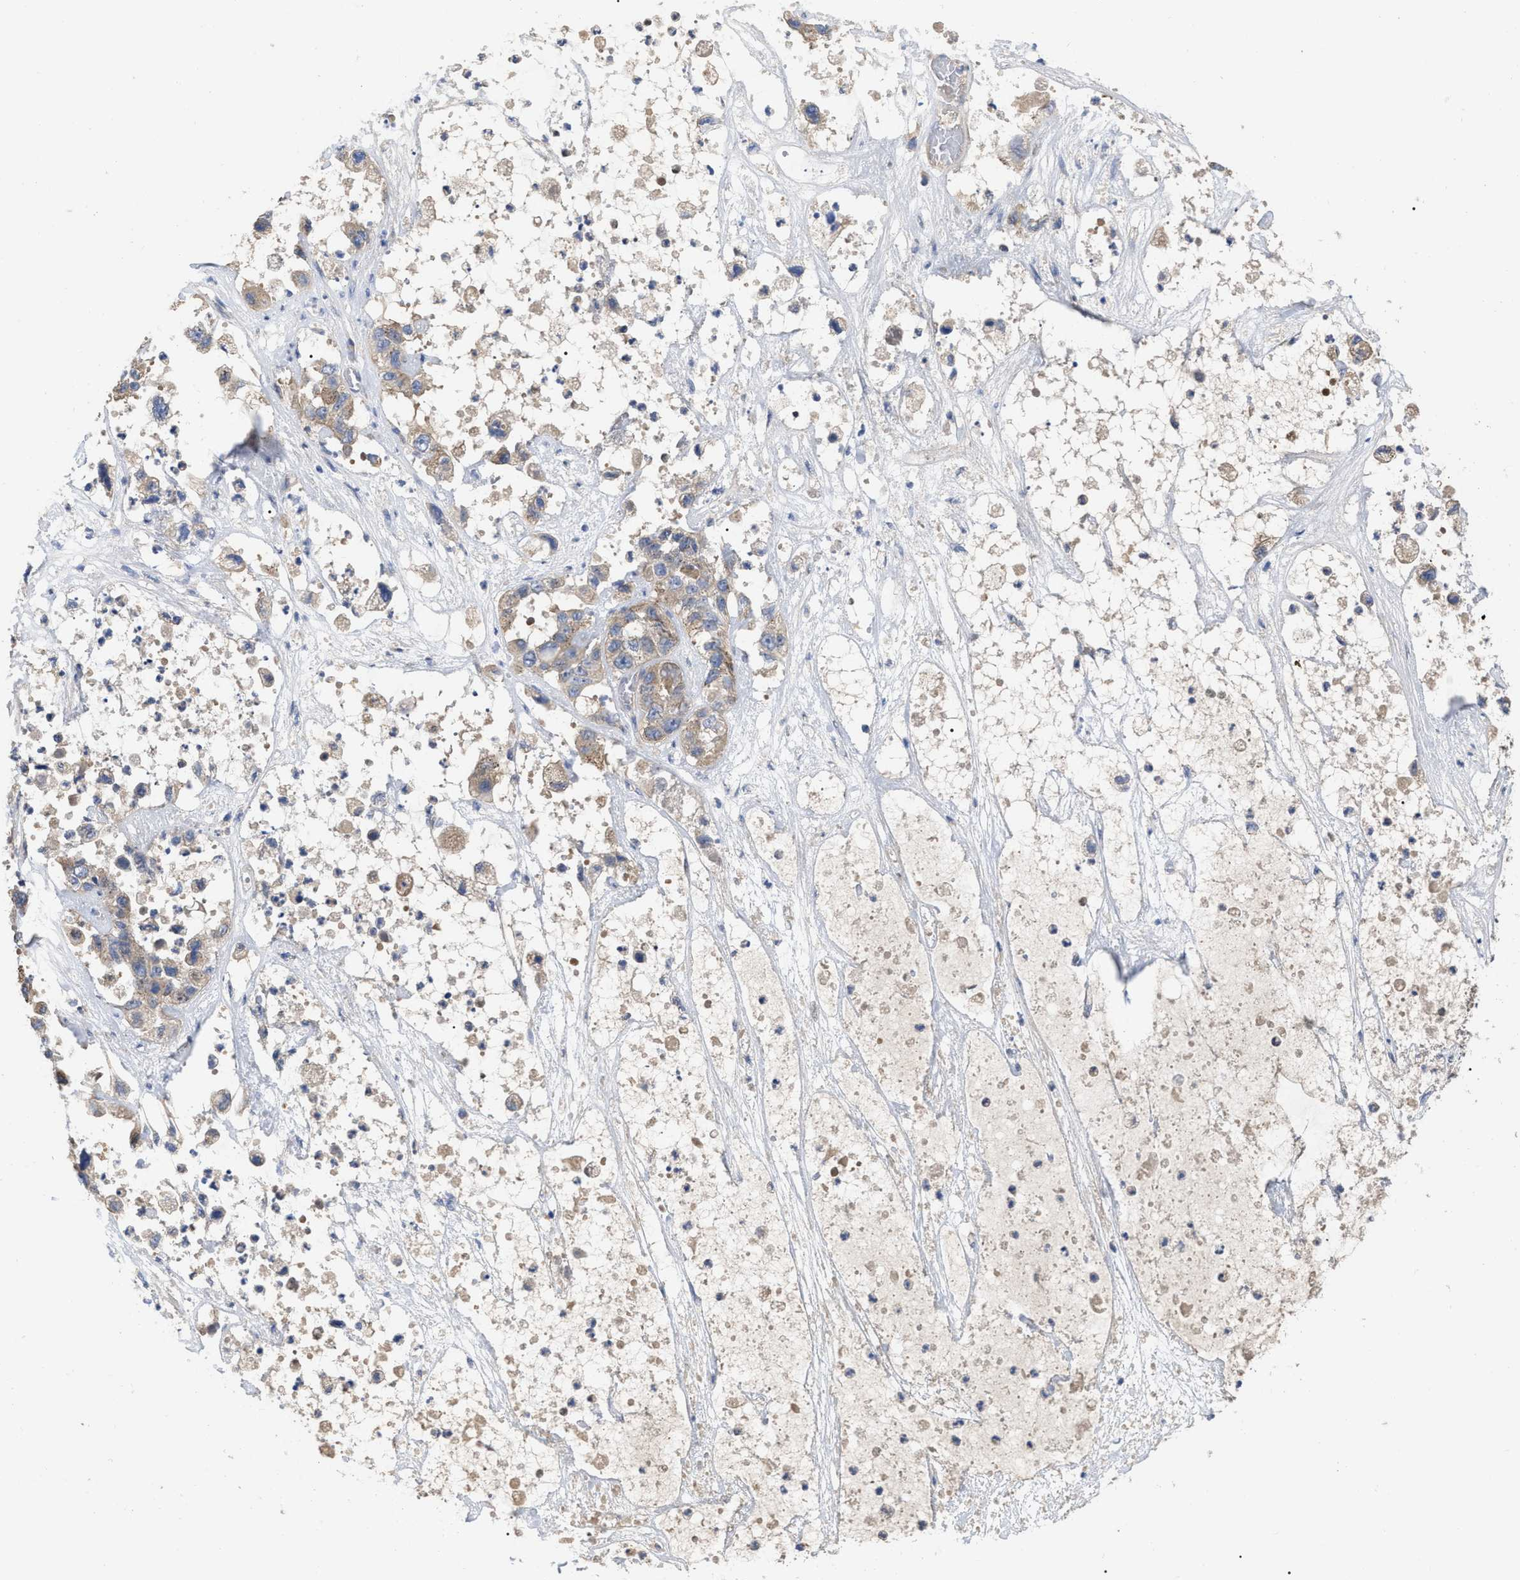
{"staining": {"intensity": "weak", "quantity": ">75%", "location": "cytoplasmic/membranous"}, "tissue": "pancreatic cancer", "cell_type": "Tumor cells", "image_type": "cancer", "snomed": [{"axis": "morphology", "description": "Adenocarcinoma, NOS"}, {"axis": "topography", "description": "Pancreas"}], "caption": "Protein expression analysis of human pancreatic cancer (adenocarcinoma) reveals weak cytoplasmic/membranous positivity in about >75% of tumor cells.", "gene": "RAP1GDS1", "patient": {"sex": "female", "age": 78}}